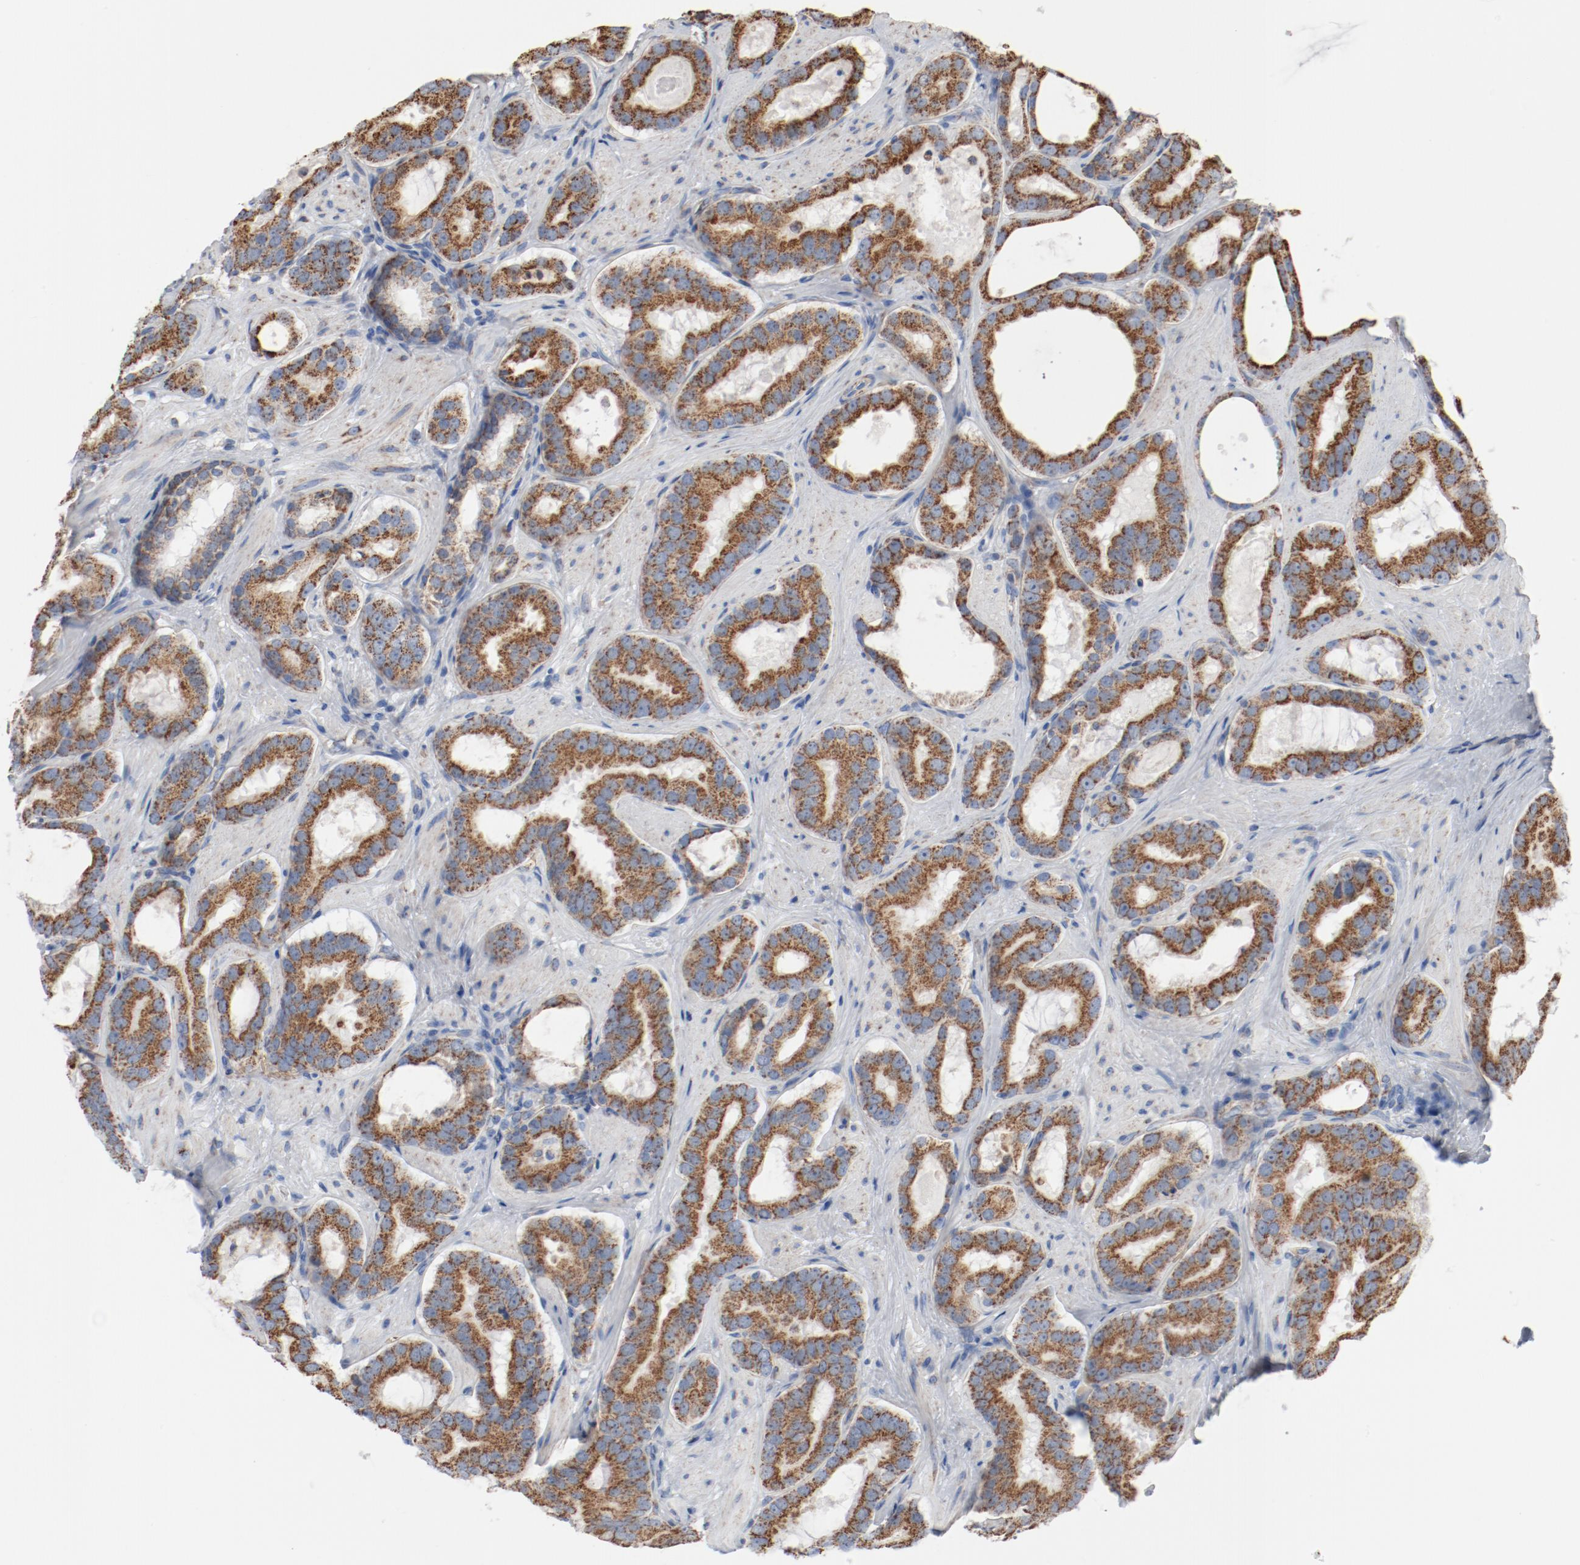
{"staining": {"intensity": "strong", "quantity": ">75%", "location": "cytoplasmic/membranous"}, "tissue": "prostate cancer", "cell_type": "Tumor cells", "image_type": "cancer", "snomed": [{"axis": "morphology", "description": "Adenocarcinoma, Low grade"}, {"axis": "topography", "description": "Prostate"}], "caption": "A photomicrograph showing strong cytoplasmic/membranous positivity in about >75% of tumor cells in prostate adenocarcinoma (low-grade), as visualized by brown immunohistochemical staining.", "gene": "NDUFB8", "patient": {"sex": "male", "age": 59}}